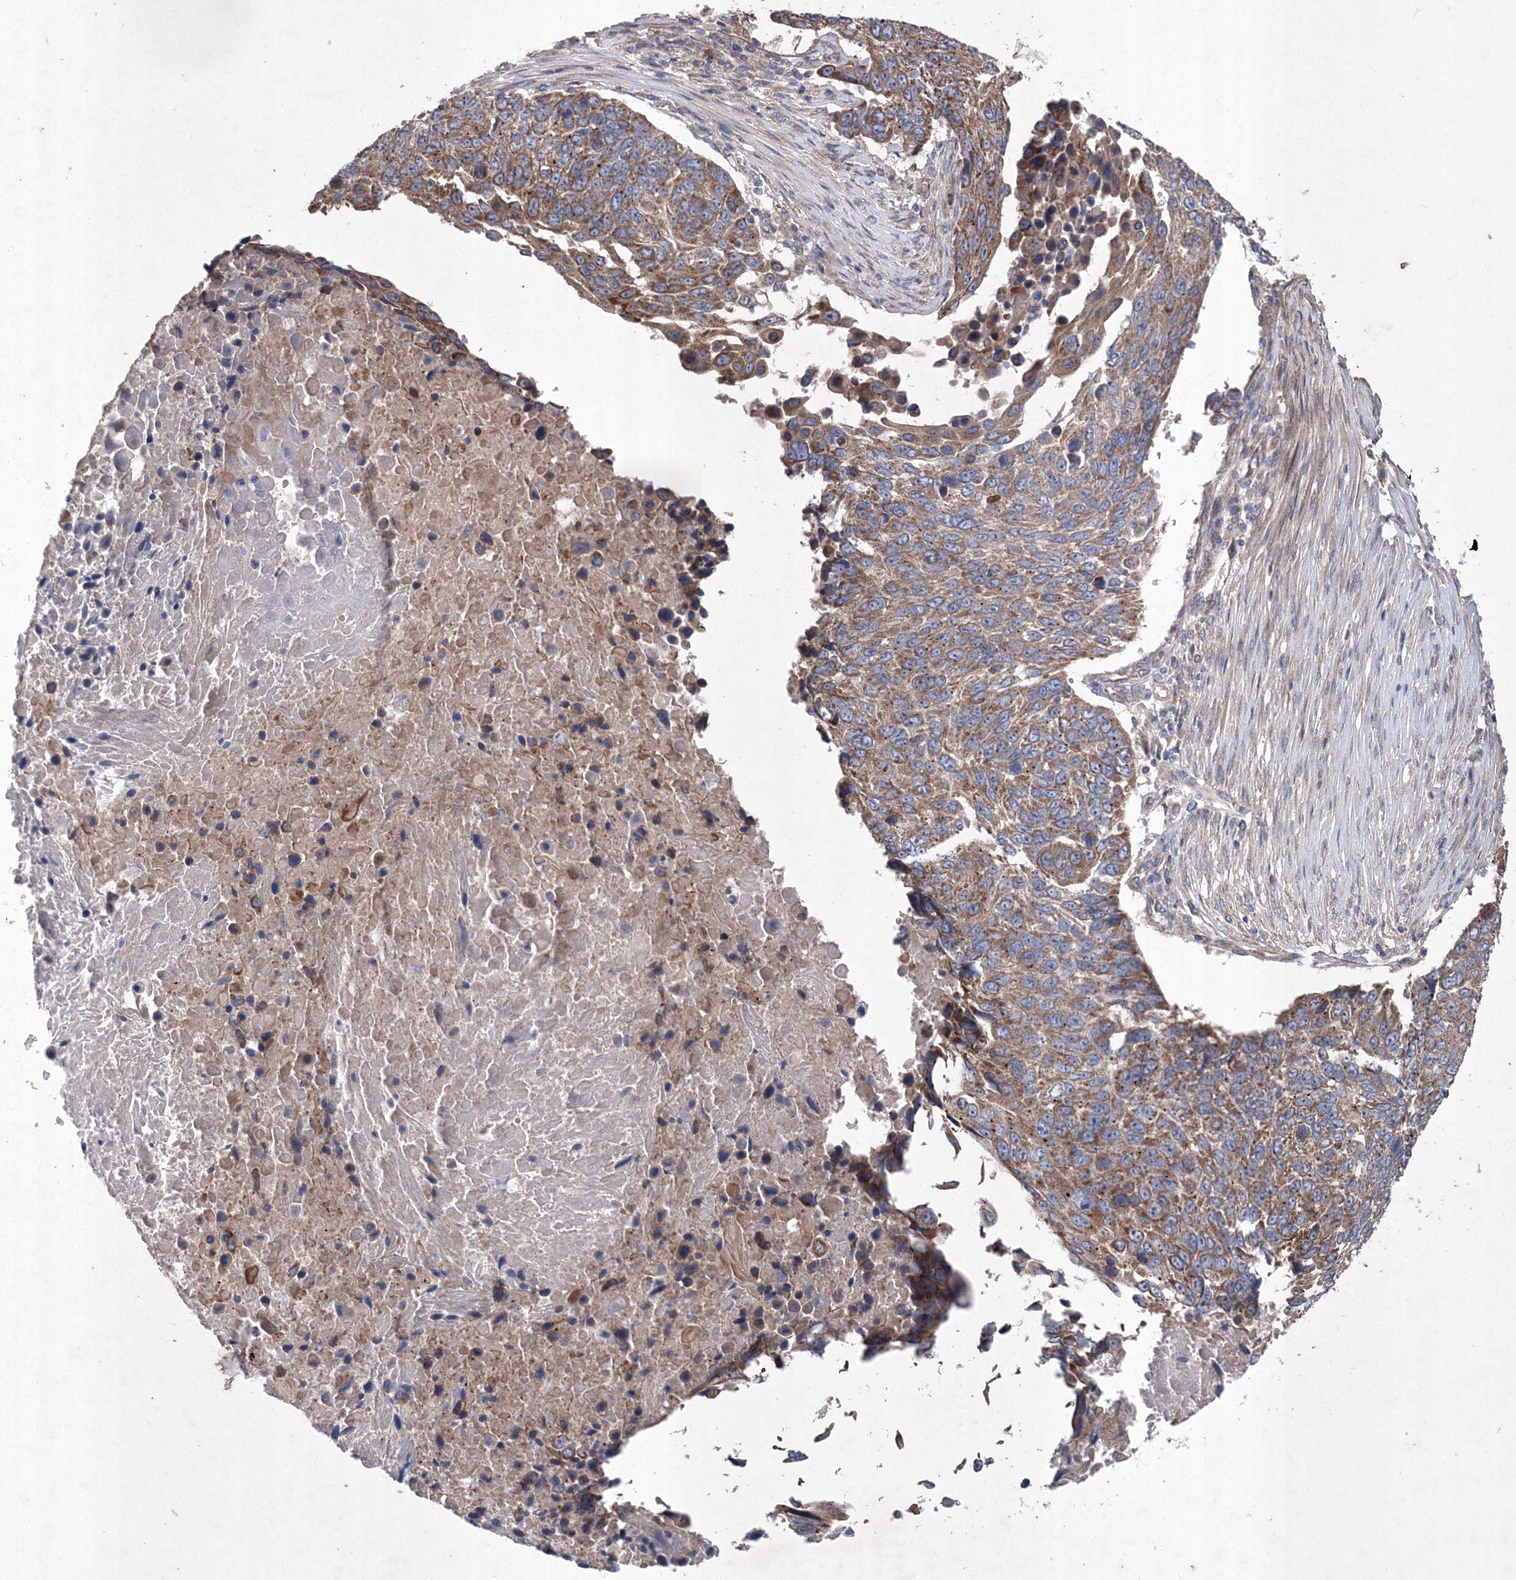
{"staining": {"intensity": "moderate", "quantity": ">75%", "location": "cytoplasmic/membranous"}, "tissue": "lung cancer", "cell_type": "Tumor cells", "image_type": "cancer", "snomed": [{"axis": "morphology", "description": "Squamous cell carcinoma, NOS"}, {"axis": "topography", "description": "Lung"}], "caption": "An IHC micrograph of neoplastic tissue is shown. Protein staining in brown highlights moderate cytoplasmic/membranous positivity in squamous cell carcinoma (lung) within tumor cells.", "gene": "MTRF1L", "patient": {"sex": "male", "age": 66}}